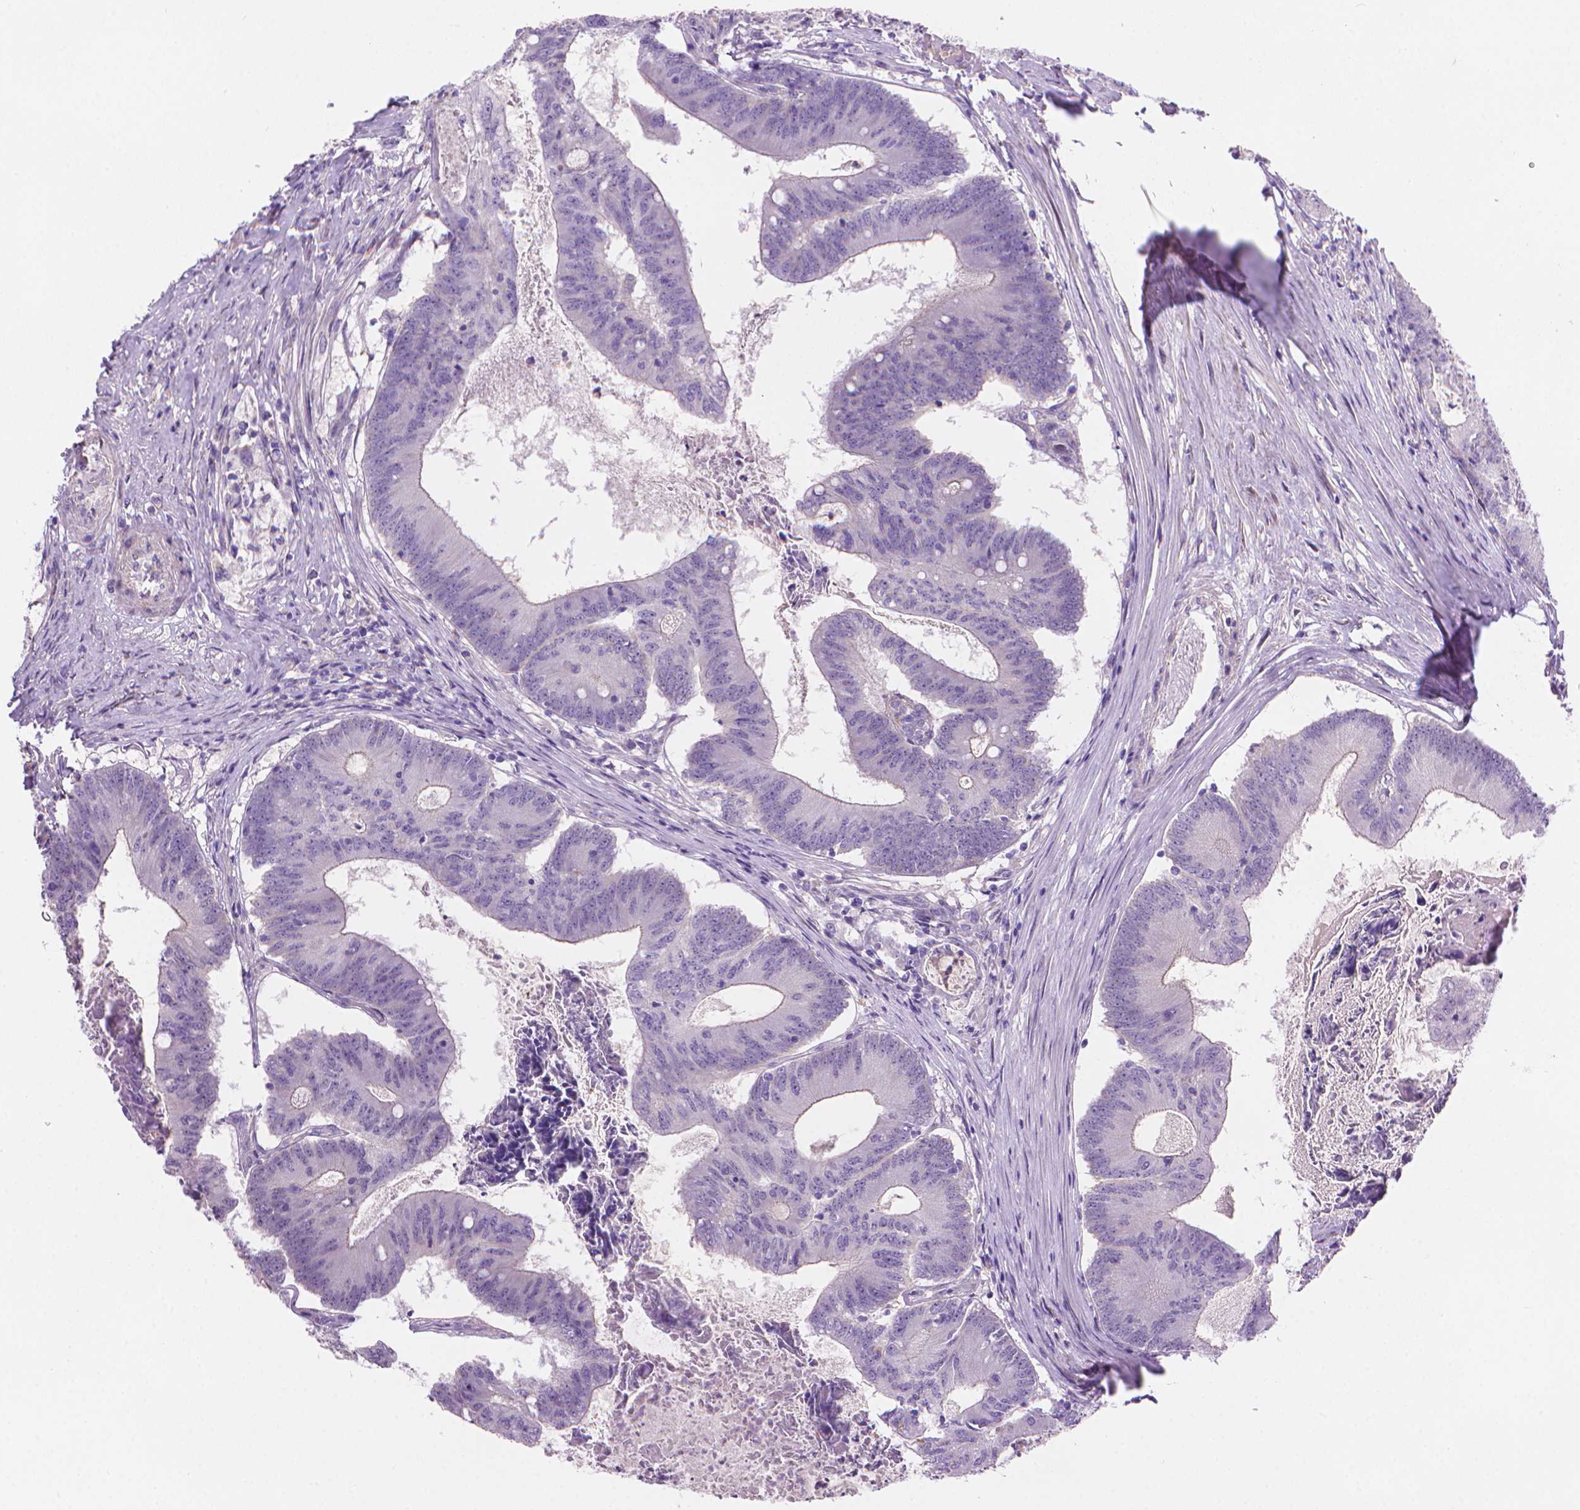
{"staining": {"intensity": "negative", "quantity": "none", "location": "none"}, "tissue": "colorectal cancer", "cell_type": "Tumor cells", "image_type": "cancer", "snomed": [{"axis": "morphology", "description": "Adenocarcinoma, NOS"}, {"axis": "topography", "description": "Colon"}], "caption": "High magnification brightfield microscopy of colorectal adenocarcinoma stained with DAB (brown) and counterstained with hematoxylin (blue): tumor cells show no significant staining. The staining was performed using DAB (3,3'-diaminobenzidine) to visualize the protein expression in brown, while the nuclei were stained in blue with hematoxylin (Magnification: 20x).", "gene": "AMMECR1", "patient": {"sex": "female", "age": 70}}